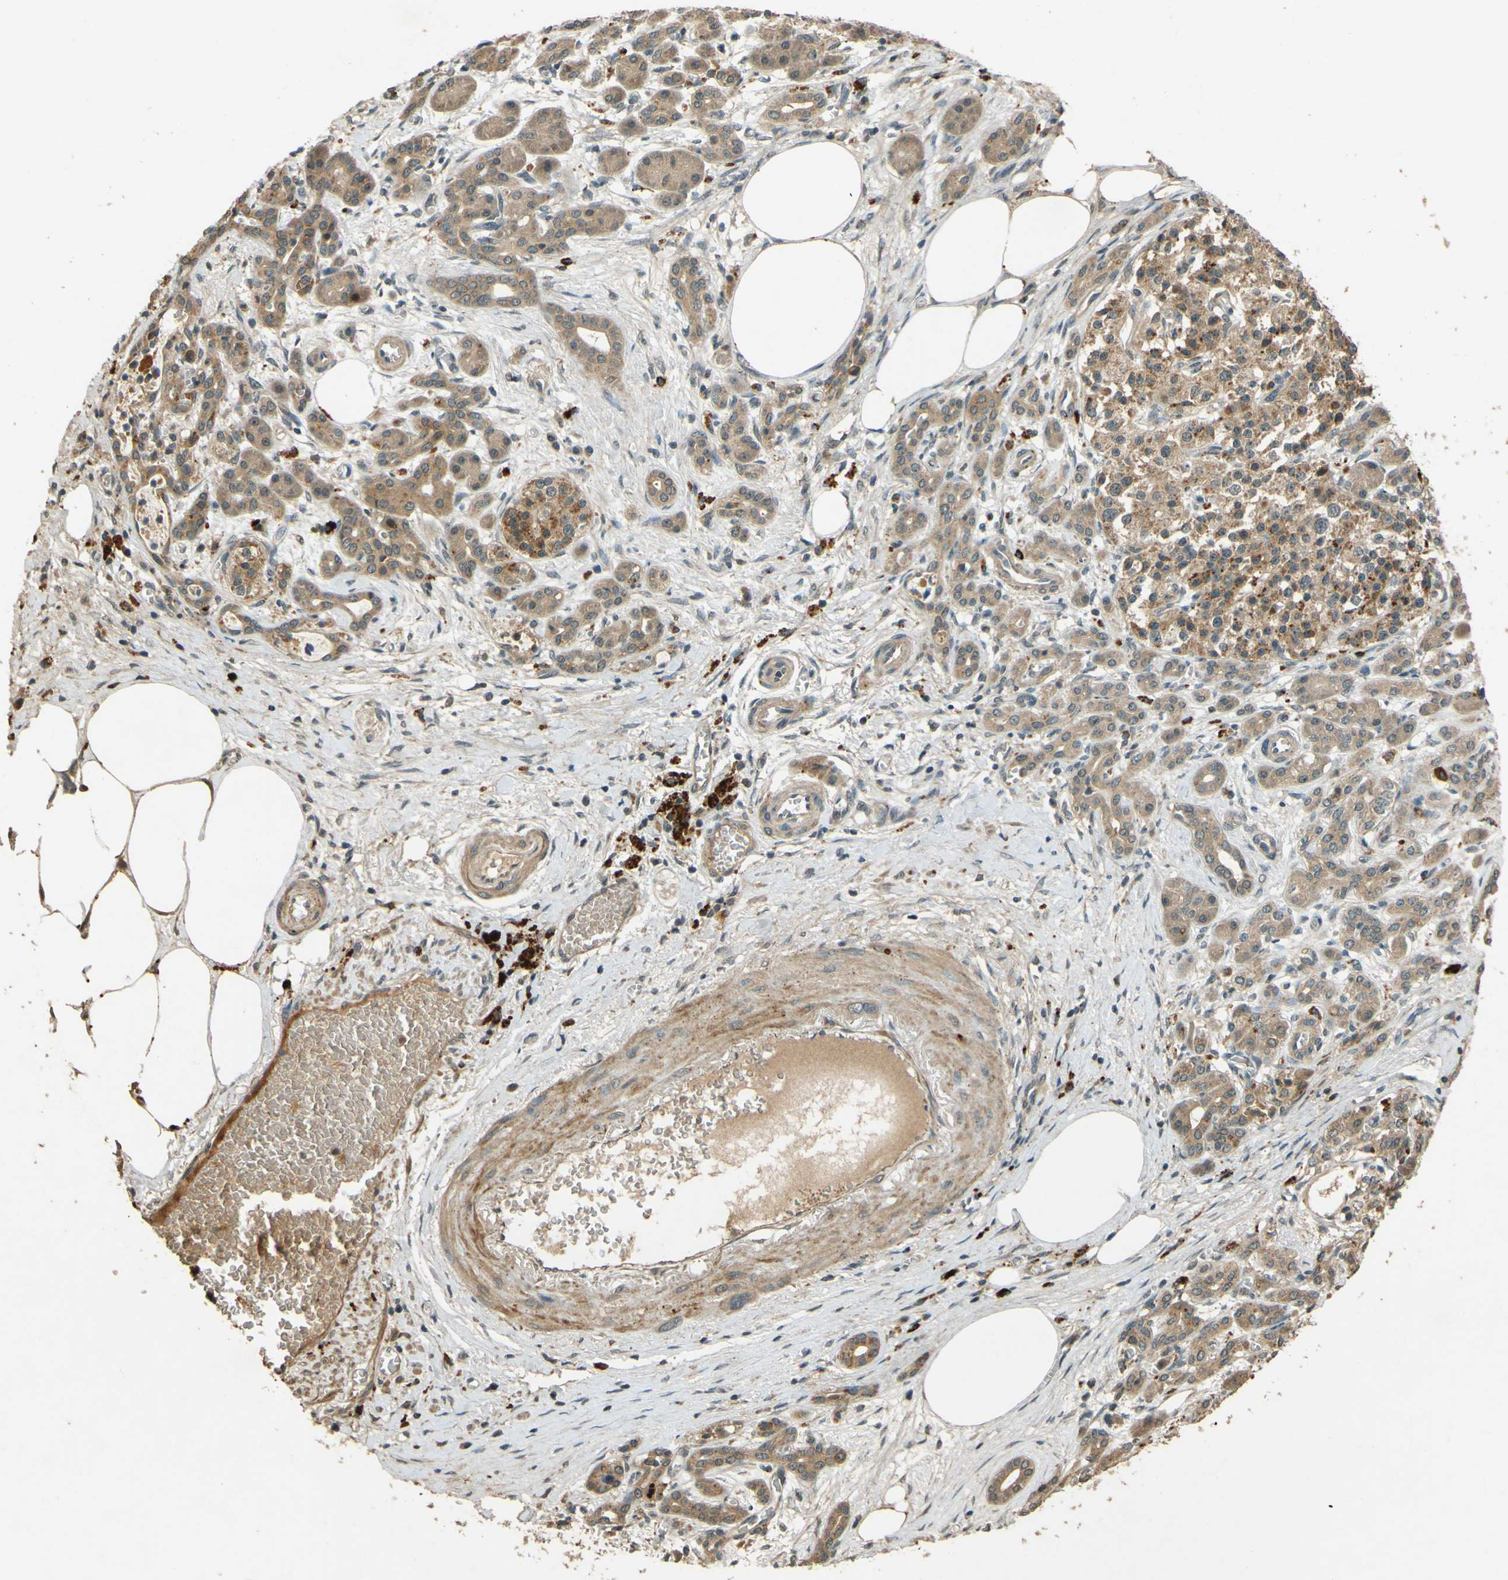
{"staining": {"intensity": "moderate", "quantity": ">75%", "location": "cytoplasmic/membranous"}, "tissue": "pancreatic cancer", "cell_type": "Tumor cells", "image_type": "cancer", "snomed": [{"axis": "morphology", "description": "Adenocarcinoma, NOS"}, {"axis": "topography", "description": "Pancreas"}], "caption": "Pancreatic cancer (adenocarcinoma) stained with DAB (3,3'-diaminobenzidine) immunohistochemistry (IHC) exhibits medium levels of moderate cytoplasmic/membranous expression in approximately >75% of tumor cells. The protein of interest is stained brown, and the nuclei are stained in blue (DAB (3,3'-diaminobenzidine) IHC with brightfield microscopy, high magnification).", "gene": "MPDZ", "patient": {"sex": "female", "age": 70}}